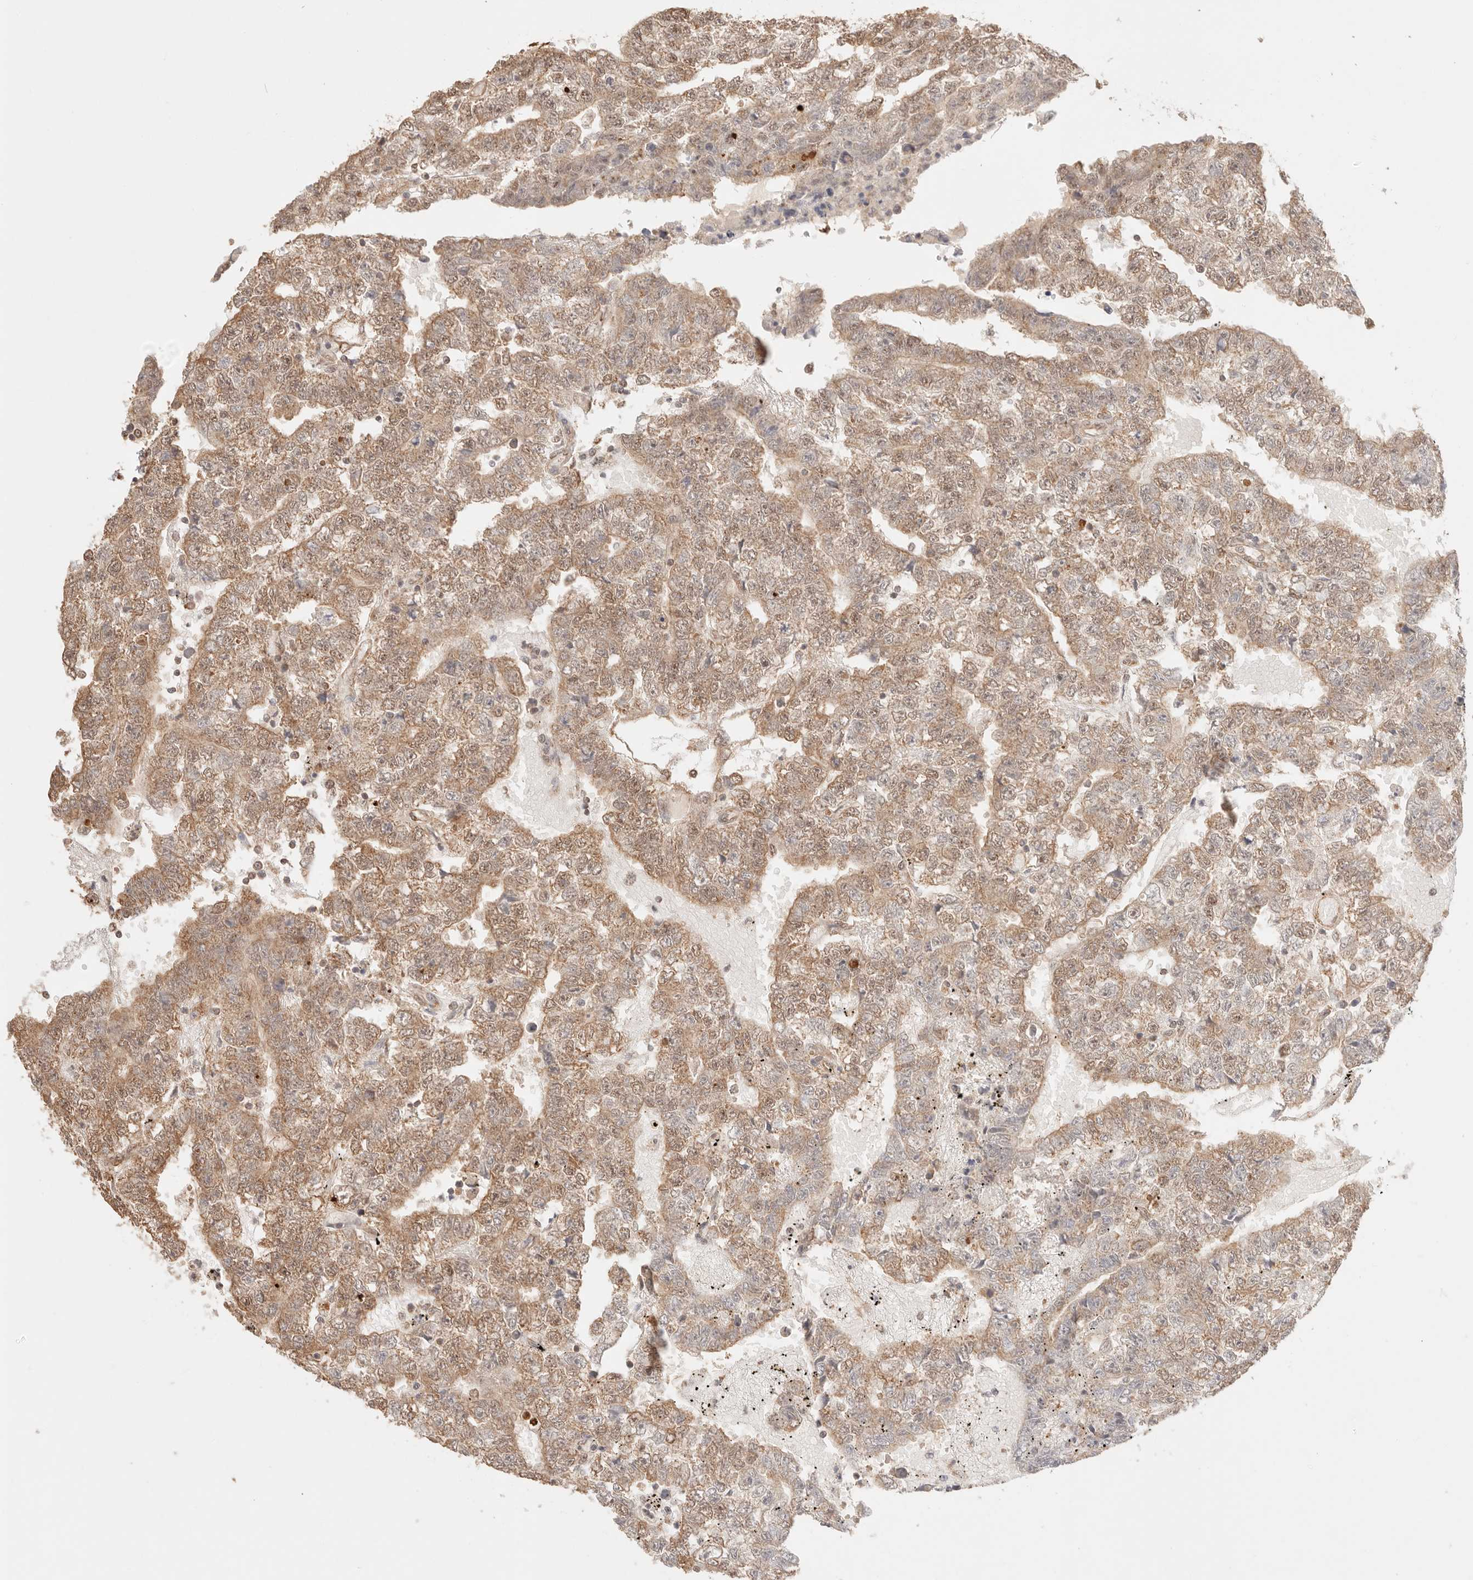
{"staining": {"intensity": "moderate", "quantity": ">75%", "location": "cytoplasmic/membranous,nuclear"}, "tissue": "testis cancer", "cell_type": "Tumor cells", "image_type": "cancer", "snomed": [{"axis": "morphology", "description": "Carcinoma, Embryonal, NOS"}, {"axis": "topography", "description": "Testis"}], "caption": "A photomicrograph of testis embryonal carcinoma stained for a protein displays moderate cytoplasmic/membranous and nuclear brown staining in tumor cells.", "gene": "IL1R2", "patient": {"sex": "male", "age": 25}}